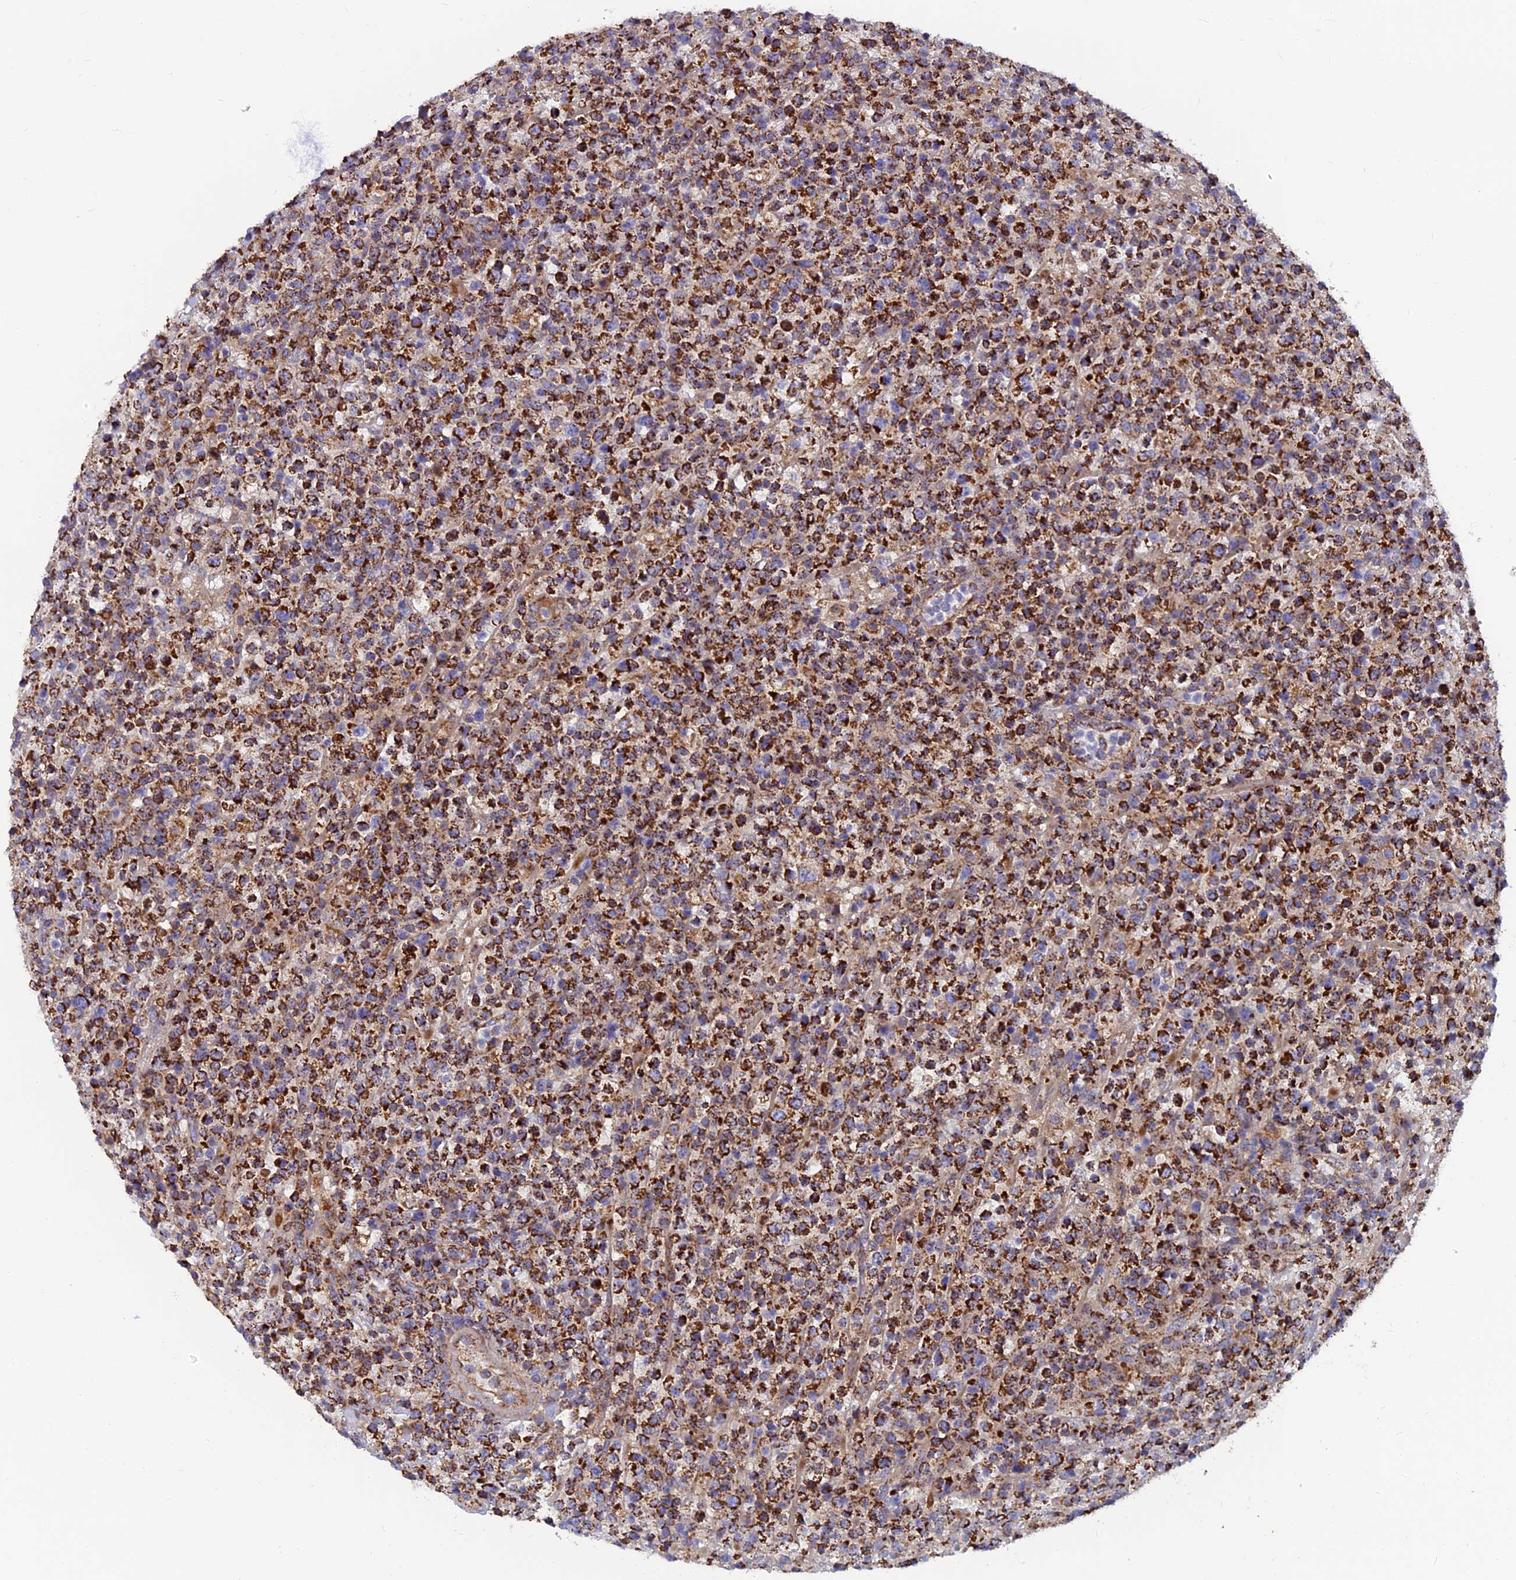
{"staining": {"intensity": "strong", "quantity": ">75%", "location": "cytoplasmic/membranous"}, "tissue": "lymphoma", "cell_type": "Tumor cells", "image_type": "cancer", "snomed": [{"axis": "morphology", "description": "Malignant lymphoma, non-Hodgkin's type, High grade"}, {"axis": "topography", "description": "Colon"}], "caption": "A histopathology image of human lymphoma stained for a protein exhibits strong cytoplasmic/membranous brown staining in tumor cells.", "gene": "MRPS9", "patient": {"sex": "female", "age": 53}}